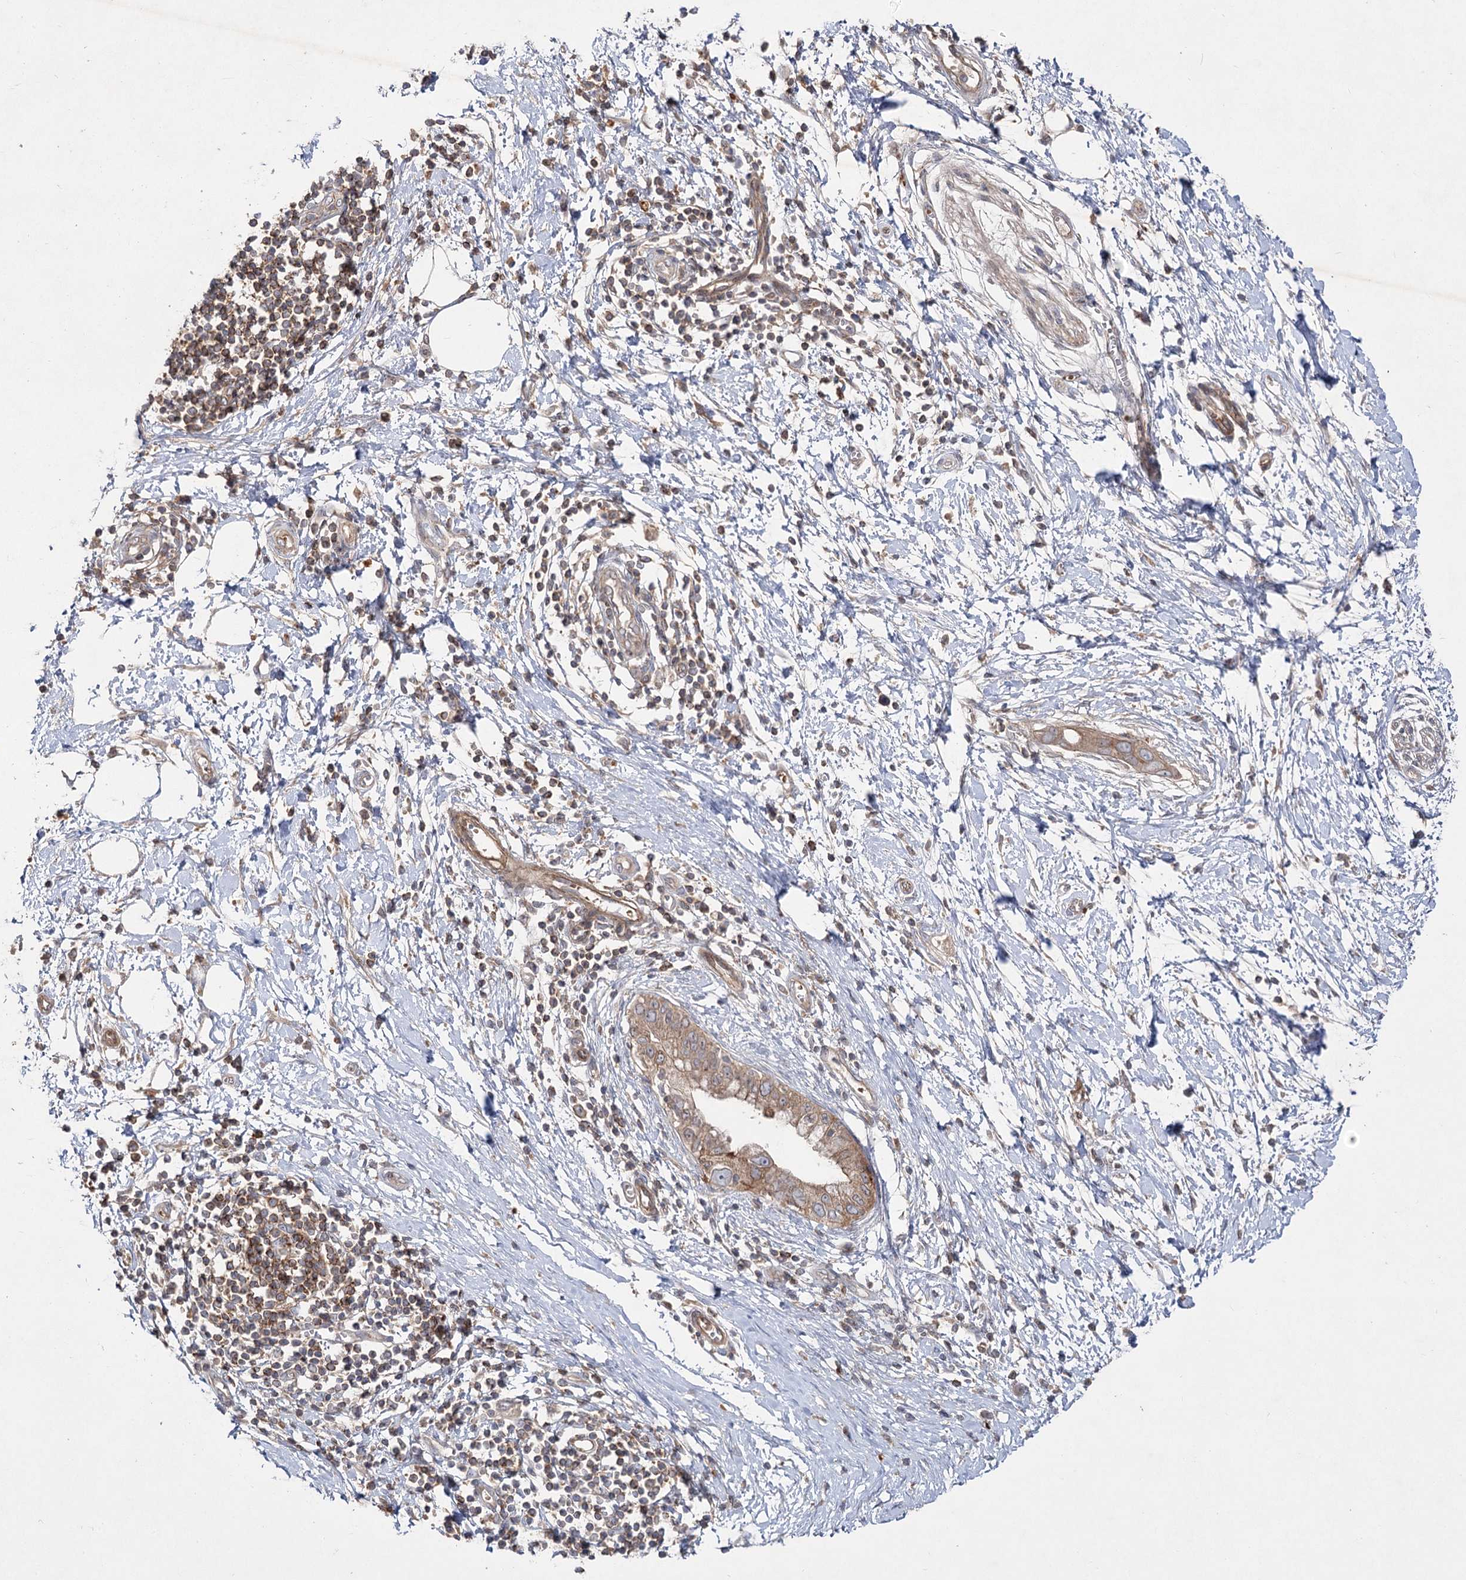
{"staining": {"intensity": "moderate", "quantity": ">75%", "location": "cytoplasmic/membranous"}, "tissue": "pancreatic cancer", "cell_type": "Tumor cells", "image_type": "cancer", "snomed": [{"axis": "morphology", "description": "Normal tissue, NOS"}, {"axis": "morphology", "description": "Adenocarcinoma, NOS"}, {"axis": "topography", "description": "Pancreas"}, {"axis": "topography", "description": "Peripheral nerve tissue"}], "caption": "IHC image of neoplastic tissue: human pancreatic adenocarcinoma stained using IHC reveals medium levels of moderate protein expression localized specifically in the cytoplasmic/membranous of tumor cells, appearing as a cytoplasmic/membranous brown color.", "gene": "KIAA0825", "patient": {"sex": "male", "age": 59}}